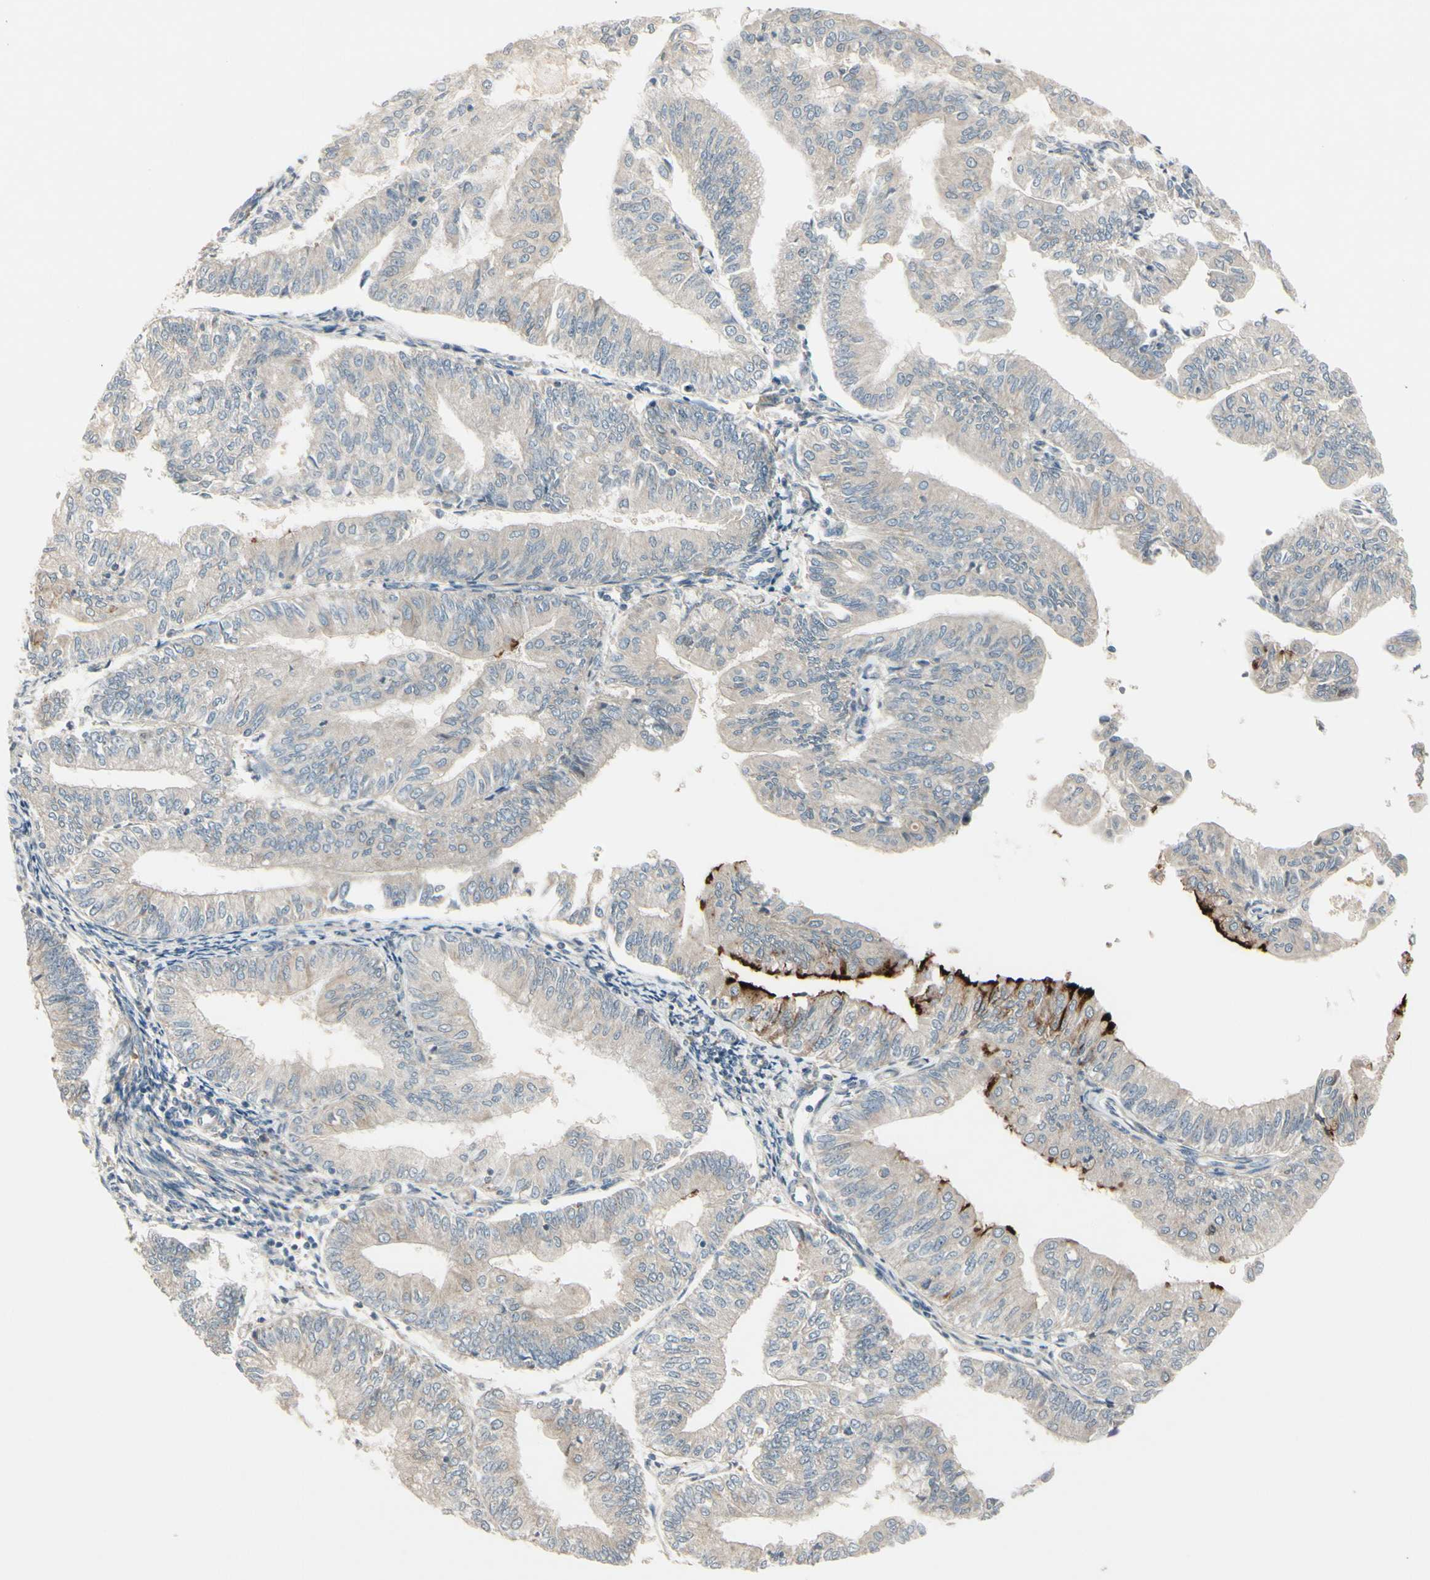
{"staining": {"intensity": "weak", "quantity": "<25%", "location": "cytoplasmic/membranous"}, "tissue": "endometrial cancer", "cell_type": "Tumor cells", "image_type": "cancer", "snomed": [{"axis": "morphology", "description": "Adenocarcinoma, NOS"}, {"axis": "topography", "description": "Endometrium"}], "caption": "An immunohistochemistry (IHC) image of endometrial cancer (adenocarcinoma) is shown. There is no staining in tumor cells of endometrial cancer (adenocarcinoma). (Brightfield microscopy of DAB IHC at high magnification).", "gene": "FHDC1", "patient": {"sex": "female", "age": 59}}